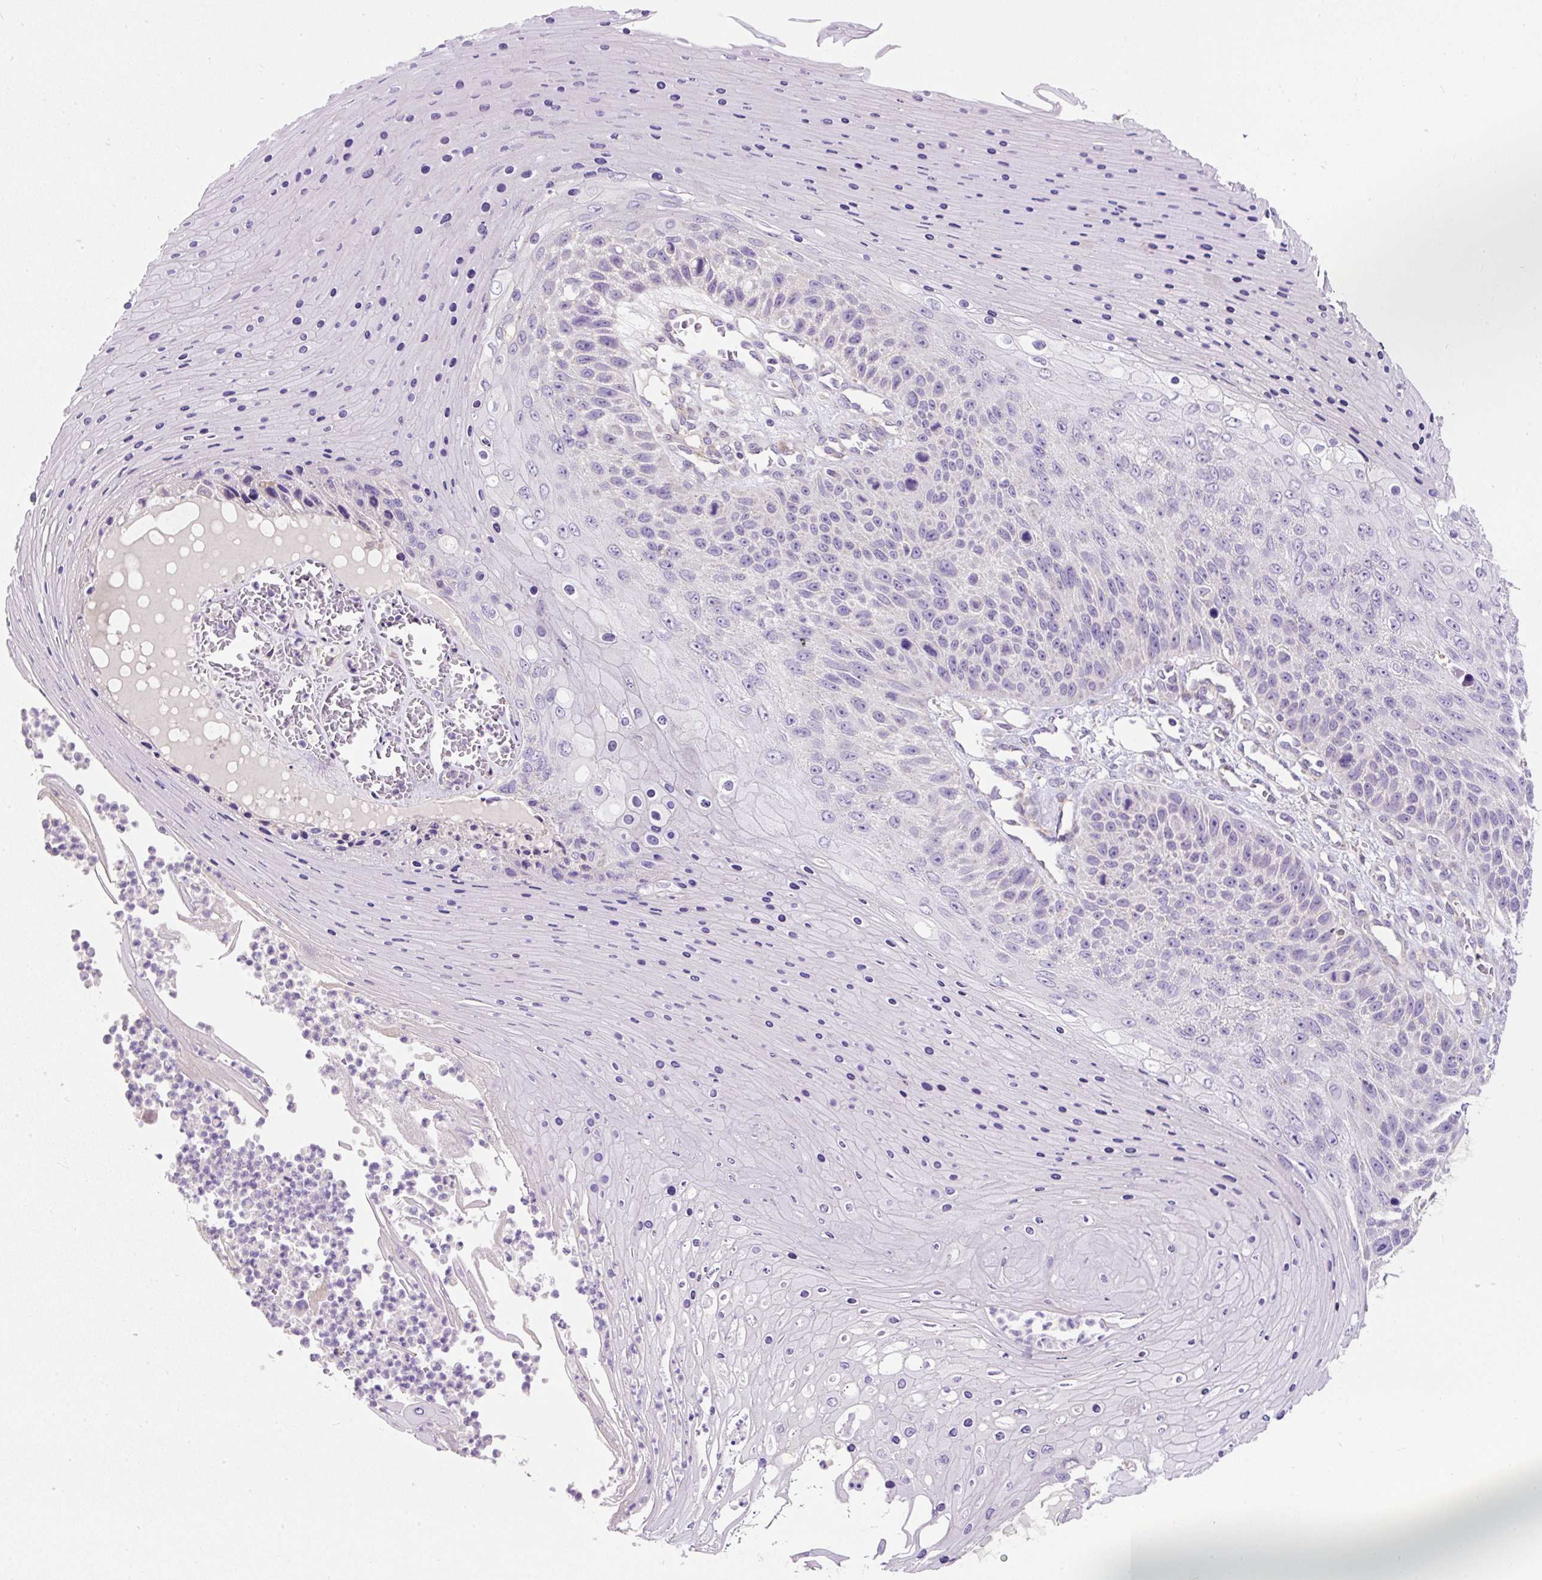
{"staining": {"intensity": "negative", "quantity": "none", "location": "none"}, "tissue": "skin cancer", "cell_type": "Tumor cells", "image_type": "cancer", "snomed": [{"axis": "morphology", "description": "Squamous cell carcinoma, NOS"}, {"axis": "topography", "description": "Skin"}], "caption": "Tumor cells are negative for brown protein staining in skin squamous cell carcinoma. (Stains: DAB (3,3'-diaminobenzidine) immunohistochemistry (IHC) with hematoxylin counter stain, Microscopy: brightfield microscopy at high magnification).", "gene": "SUSD5", "patient": {"sex": "female", "age": 88}}